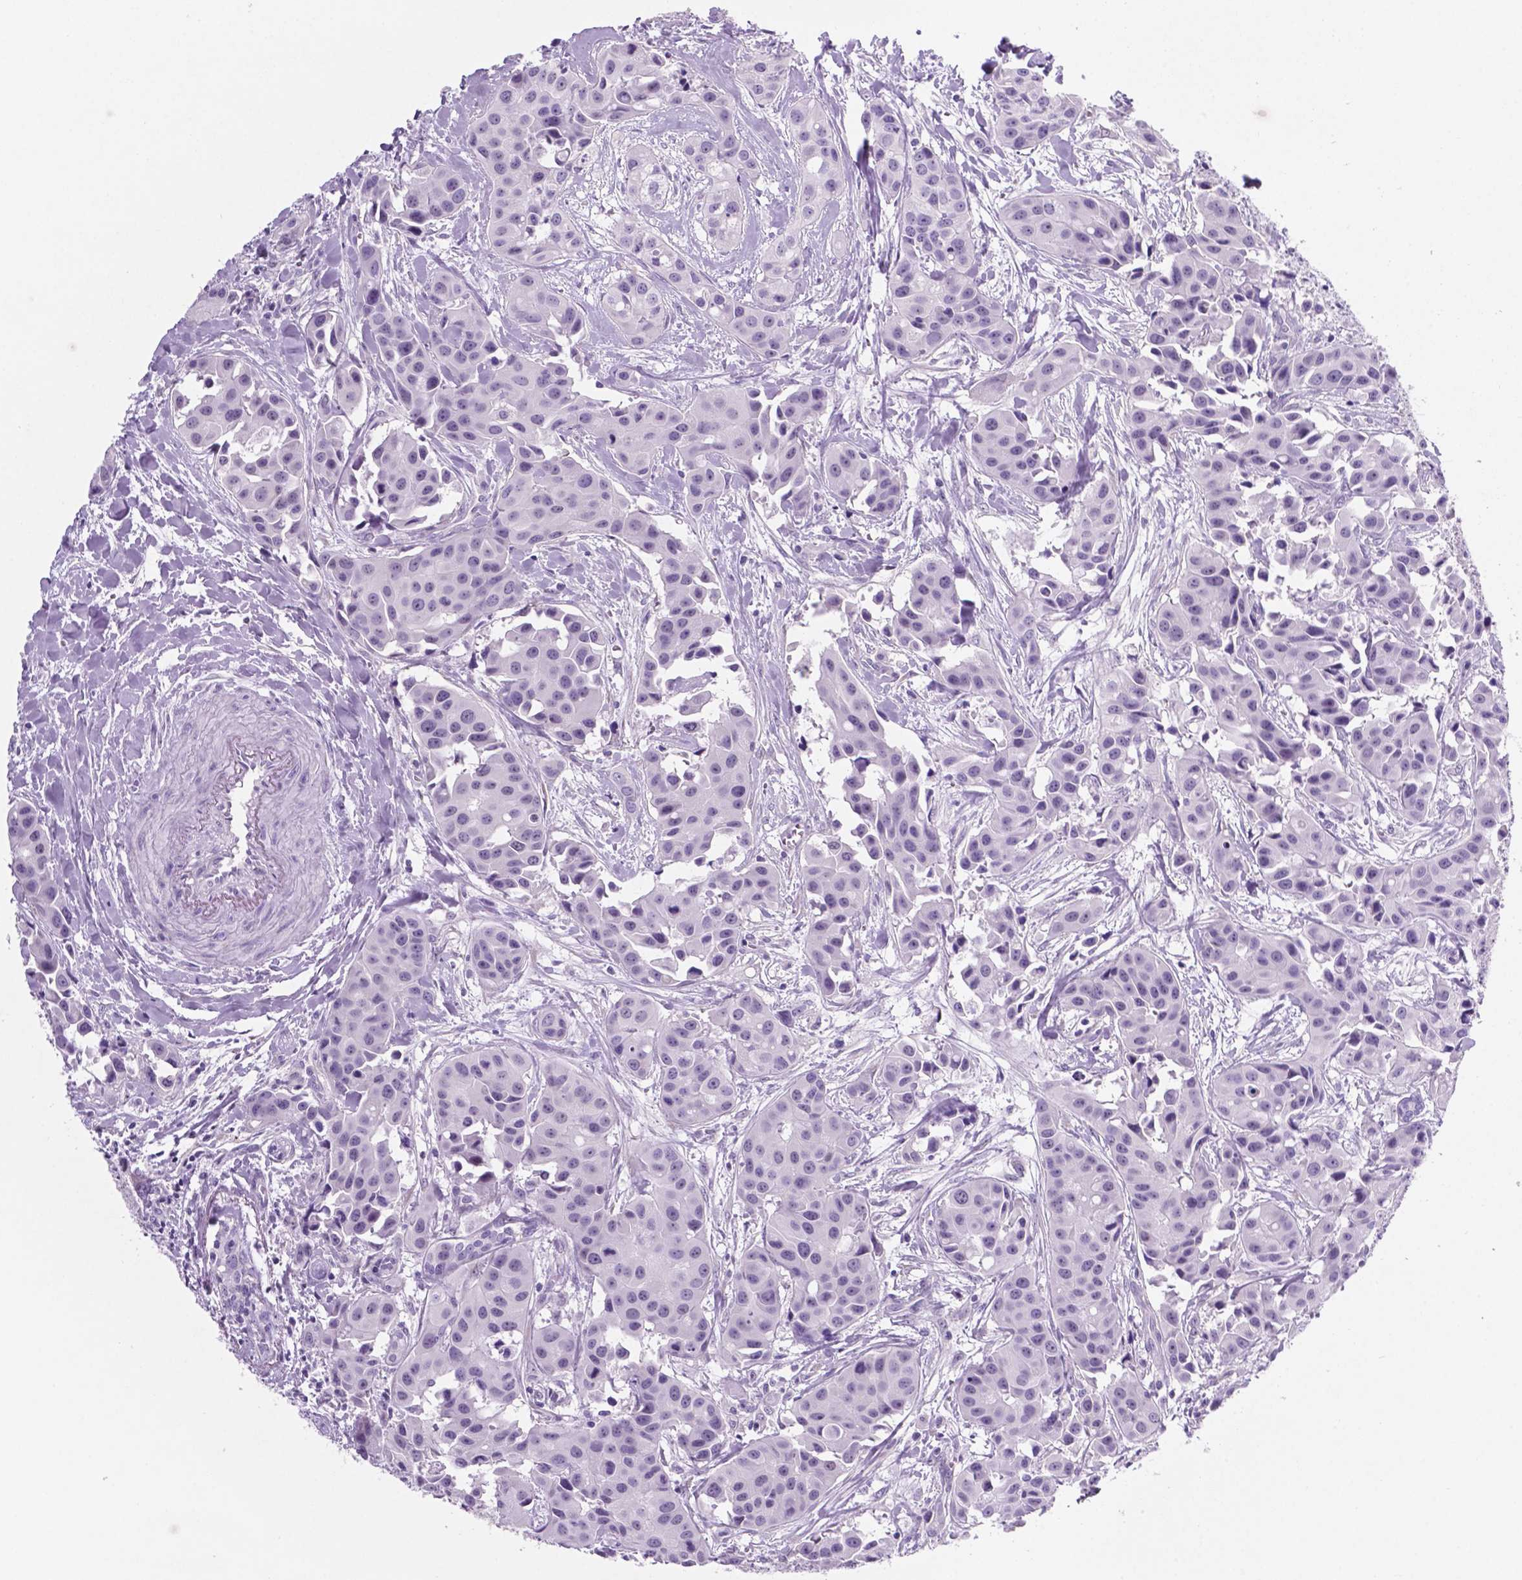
{"staining": {"intensity": "negative", "quantity": "none", "location": "none"}, "tissue": "head and neck cancer", "cell_type": "Tumor cells", "image_type": "cancer", "snomed": [{"axis": "morphology", "description": "Adenocarcinoma, NOS"}, {"axis": "topography", "description": "Head-Neck"}], "caption": "There is no significant staining in tumor cells of head and neck cancer (adenocarcinoma).", "gene": "C18orf21", "patient": {"sex": "male", "age": 76}}